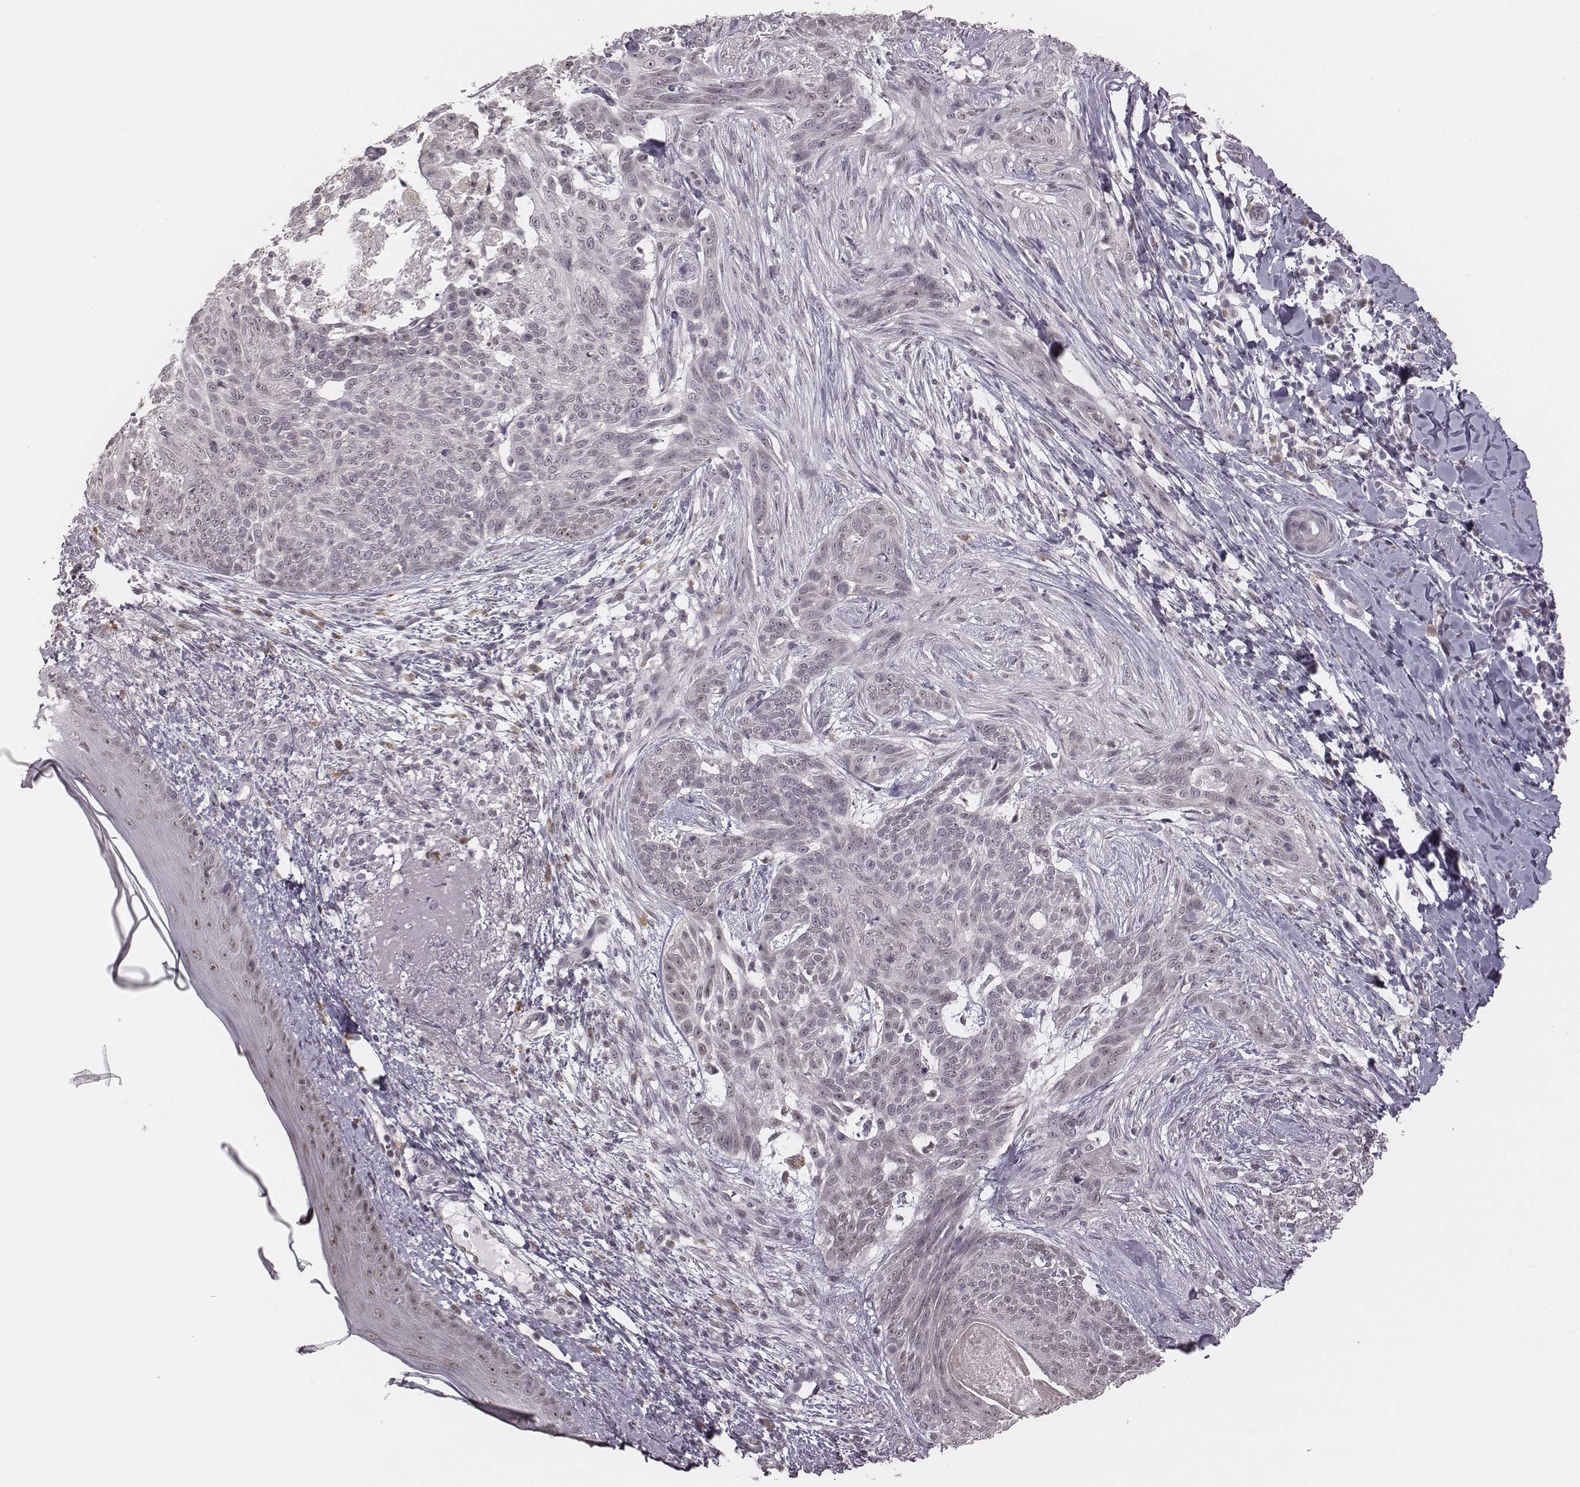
{"staining": {"intensity": "negative", "quantity": "none", "location": "none"}, "tissue": "skin cancer", "cell_type": "Tumor cells", "image_type": "cancer", "snomed": [{"axis": "morphology", "description": "Normal tissue, NOS"}, {"axis": "morphology", "description": "Basal cell carcinoma"}, {"axis": "topography", "description": "Skin"}], "caption": "Immunohistochemical staining of human skin basal cell carcinoma reveals no significant staining in tumor cells.", "gene": "RPGRIP1", "patient": {"sex": "male", "age": 84}}